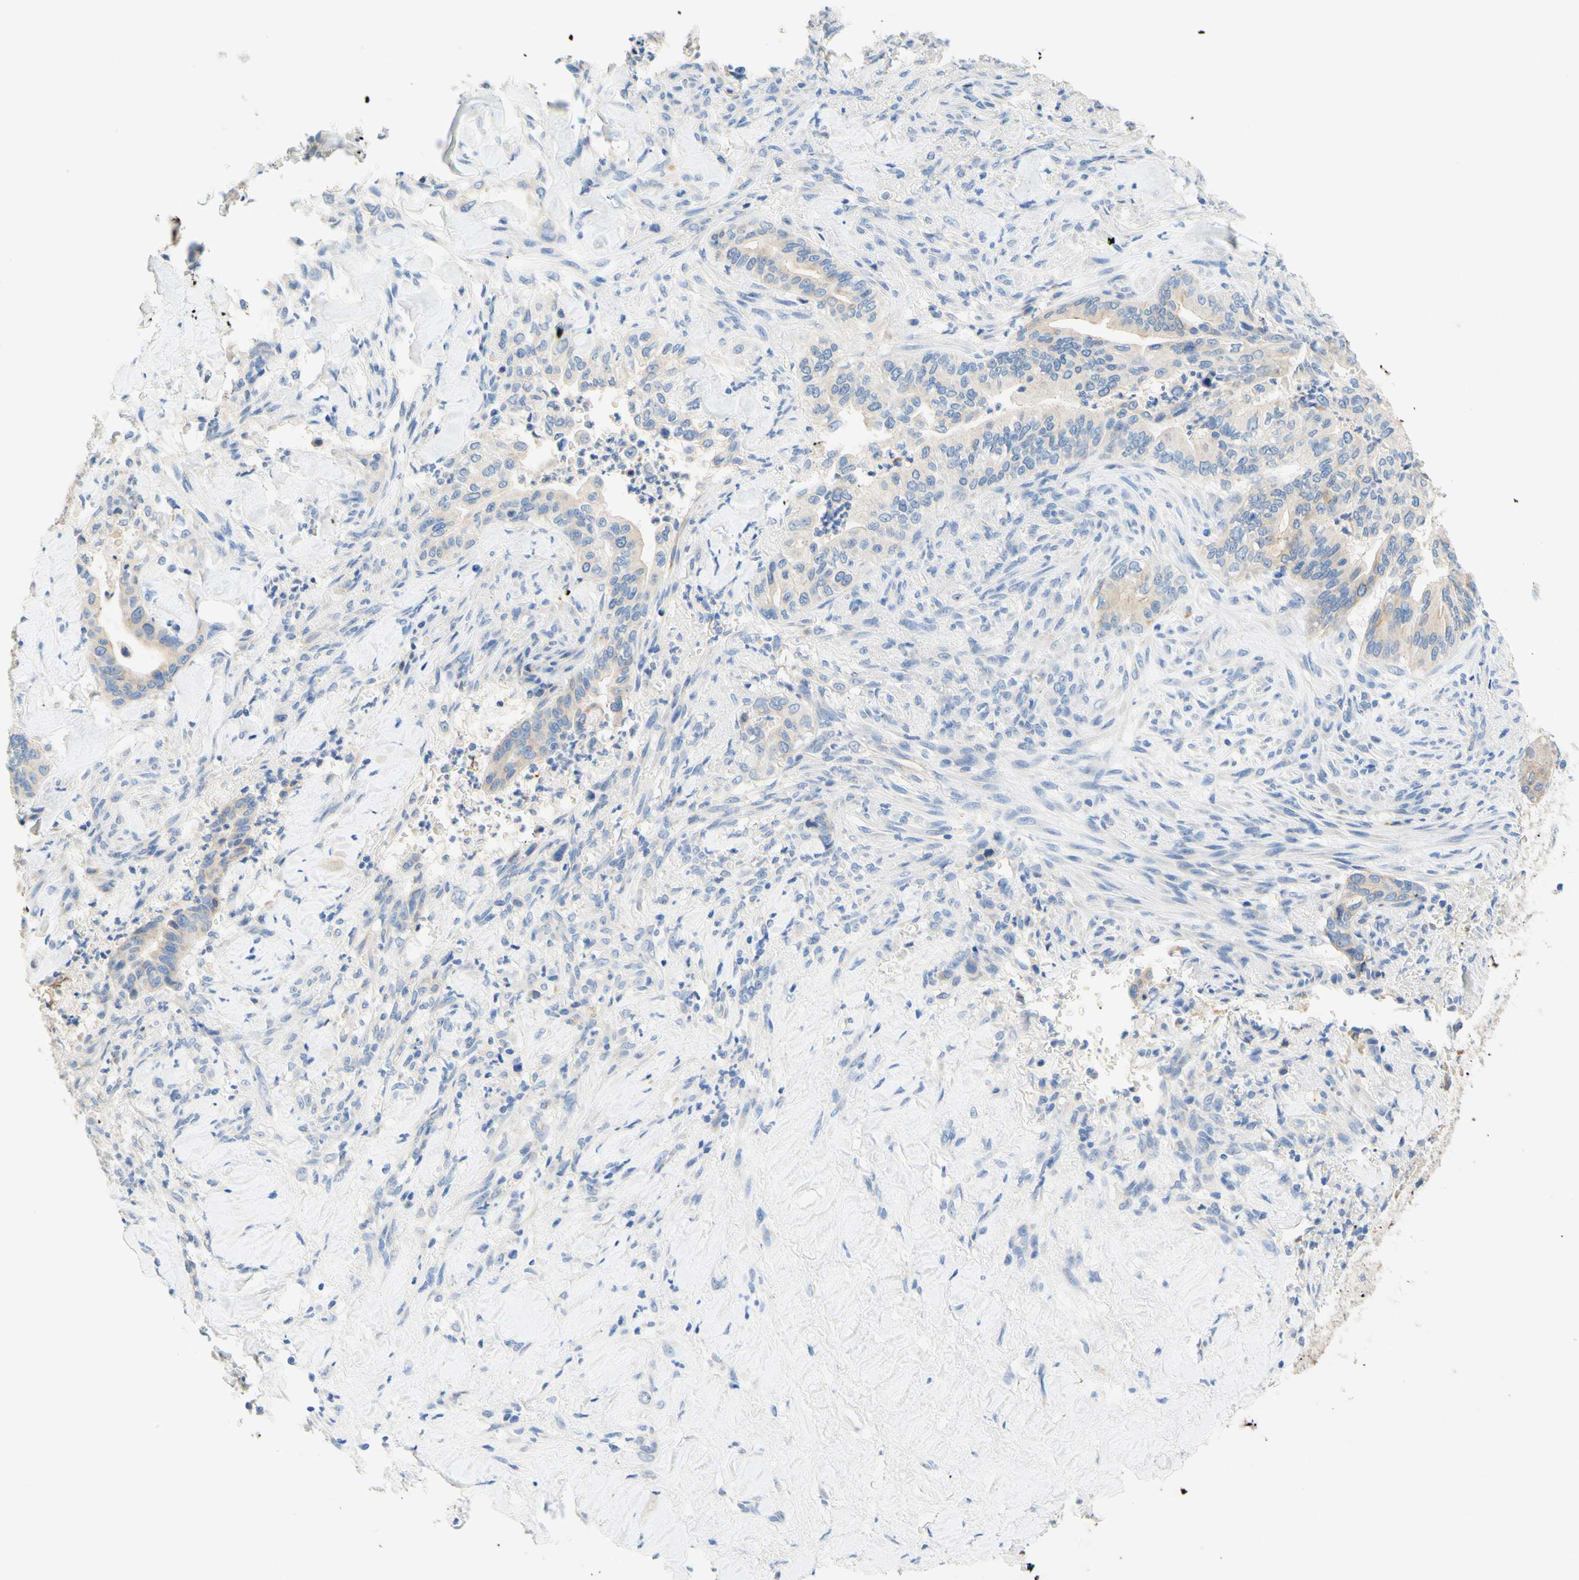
{"staining": {"intensity": "weak", "quantity": "25%-75%", "location": "cytoplasmic/membranous"}, "tissue": "liver cancer", "cell_type": "Tumor cells", "image_type": "cancer", "snomed": [{"axis": "morphology", "description": "Cholangiocarcinoma"}, {"axis": "topography", "description": "Liver"}], "caption": "Tumor cells exhibit low levels of weak cytoplasmic/membranous staining in about 25%-75% of cells in cholangiocarcinoma (liver).", "gene": "SLC46A1", "patient": {"sex": "female", "age": 67}}